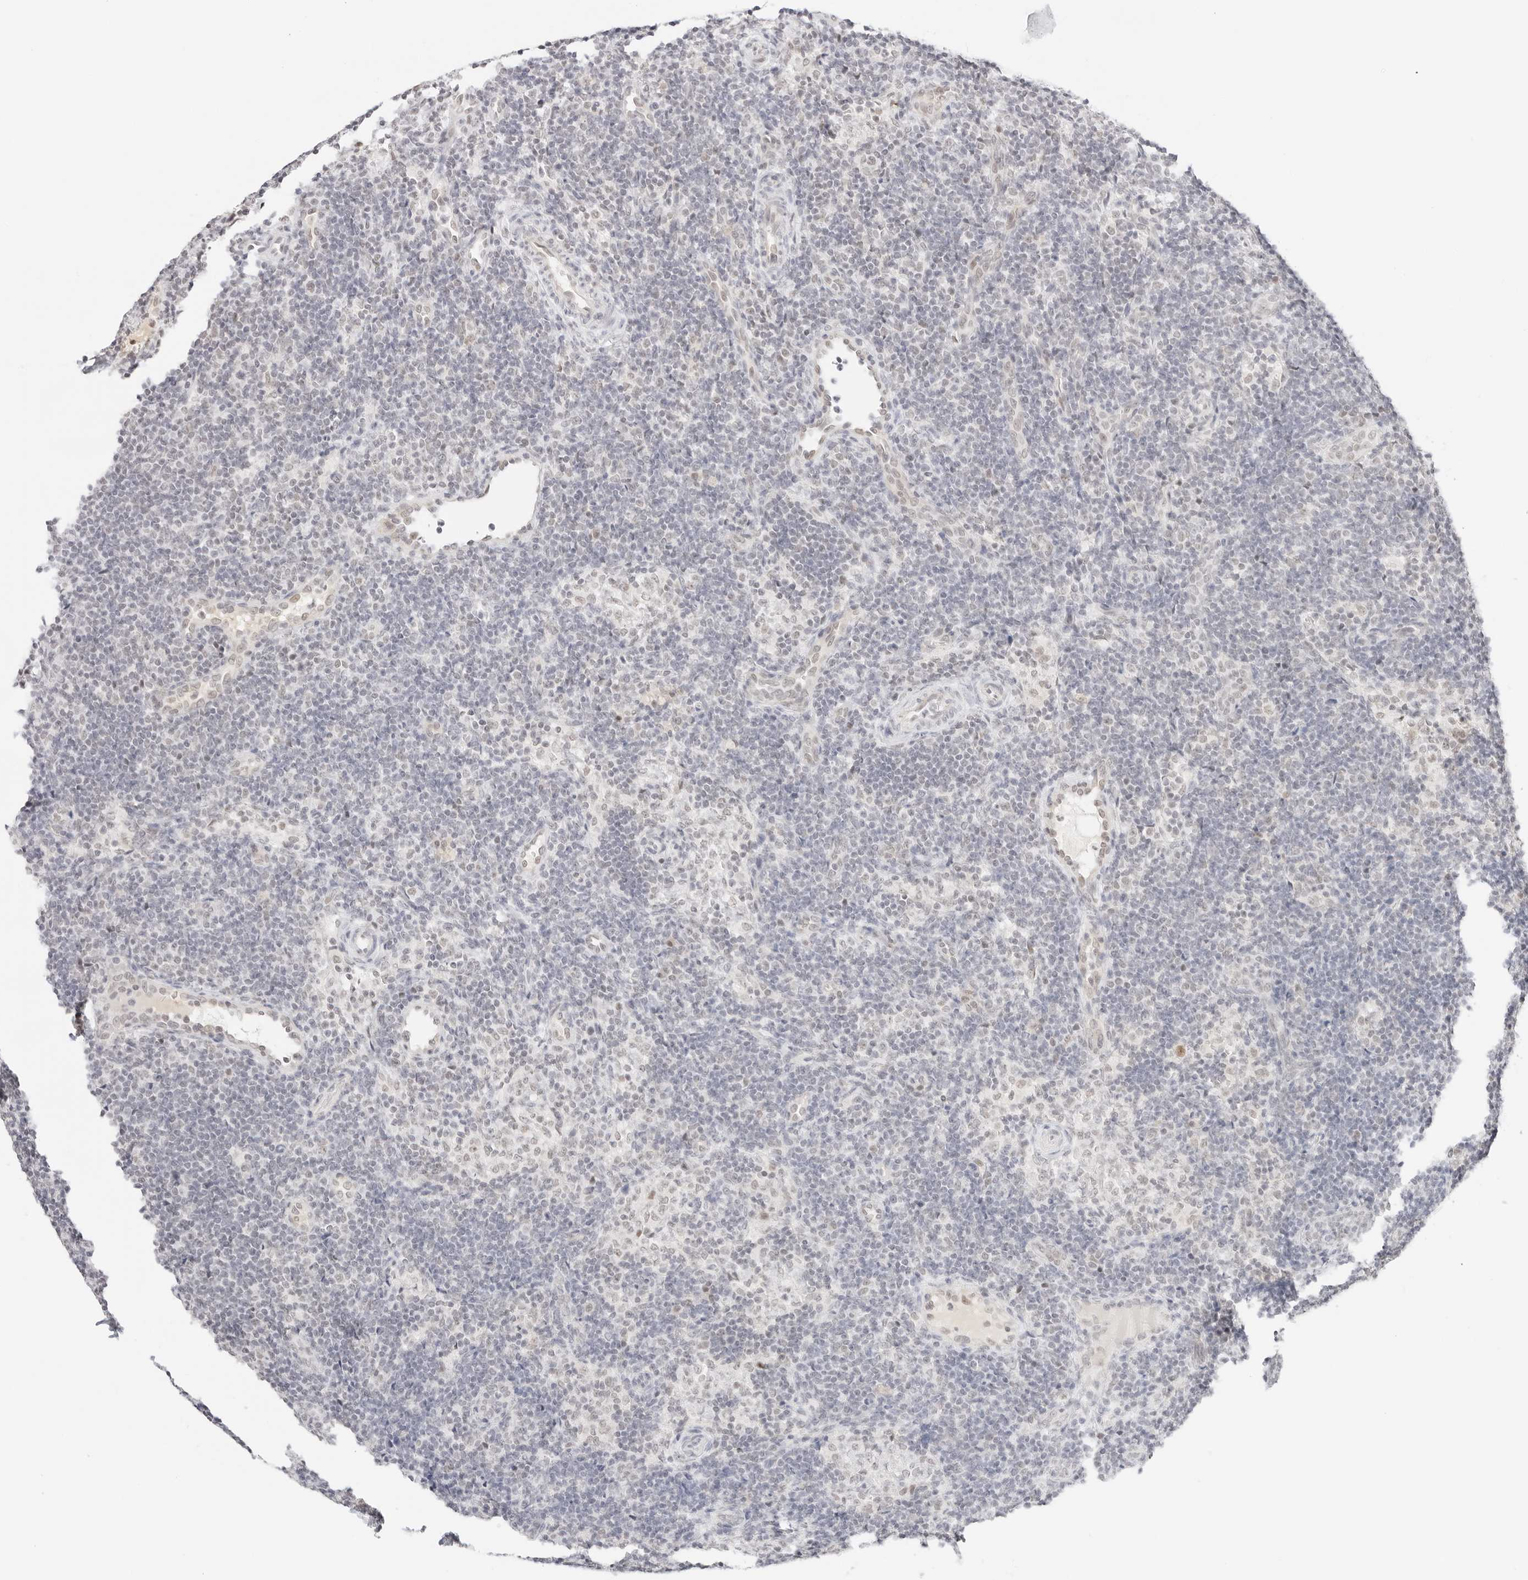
{"staining": {"intensity": "weak", "quantity": "<25%", "location": "nuclear"}, "tissue": "lymph node", "cell_type": "Germinal center cells", "image_type": "normal", "snomed": [{"axis": "morphology", "description": "Normal tissue, NOS"}, {"axis": "topography", "description": "Lymph node"}], "caption": "An immunohistochemistry histopathology image of normal lymph node is shown. There is no staining in germinal center cells of lymph node. (Brightfield microscopy of DAB (3,3'-diaminobenzidine) immunohistochemistry (IHC) at high magnification).", "gene": "ITGA6", "patient": {"sex": "female", "age": 22}}